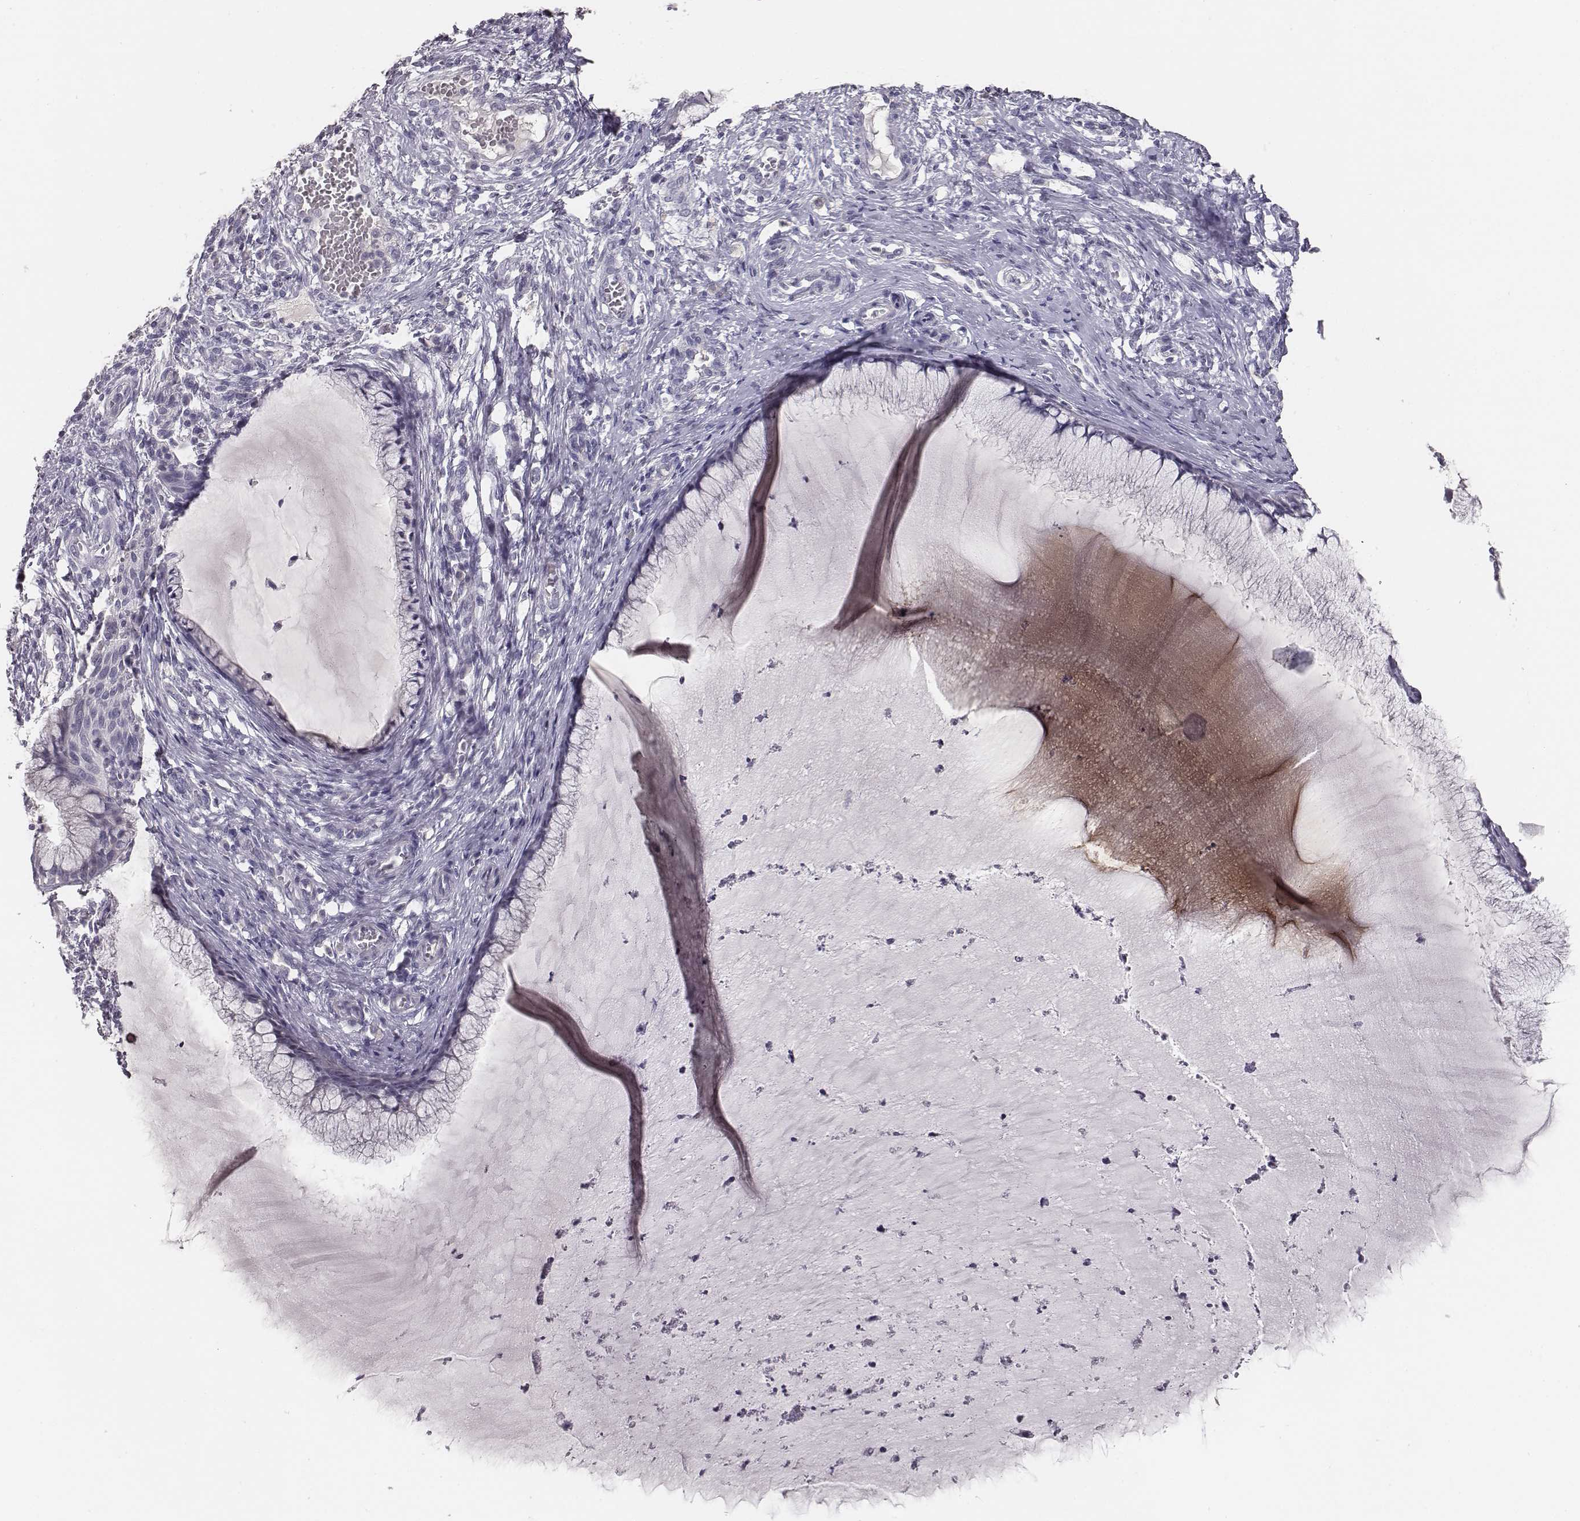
{"staining": {"intensity": "negative", "quantity": "none", "location": "none"}, "tissue": "cervical cancer", "cell_type": "Tumor cells", "image_type": "cancer", "snomed": [{"axis": "morphology", "description": "Squamous cell carcinoma, NOS"}, {"axis": "topography", "description": "Cervix"}], "caption": "This histopathology image is of squamous cell carcinoma (cervical) stained with IHC to label a protein in brown with the nuclei are counter-stained blue. There is no positivity in tumor cells. Brightfield microscopy of immunohistochemistry stained with DAB (brown) and hematoxylin (blue), captured at high magnification.", "gene": "MYH6", "patient": {"sex": "female", "age": 36}}